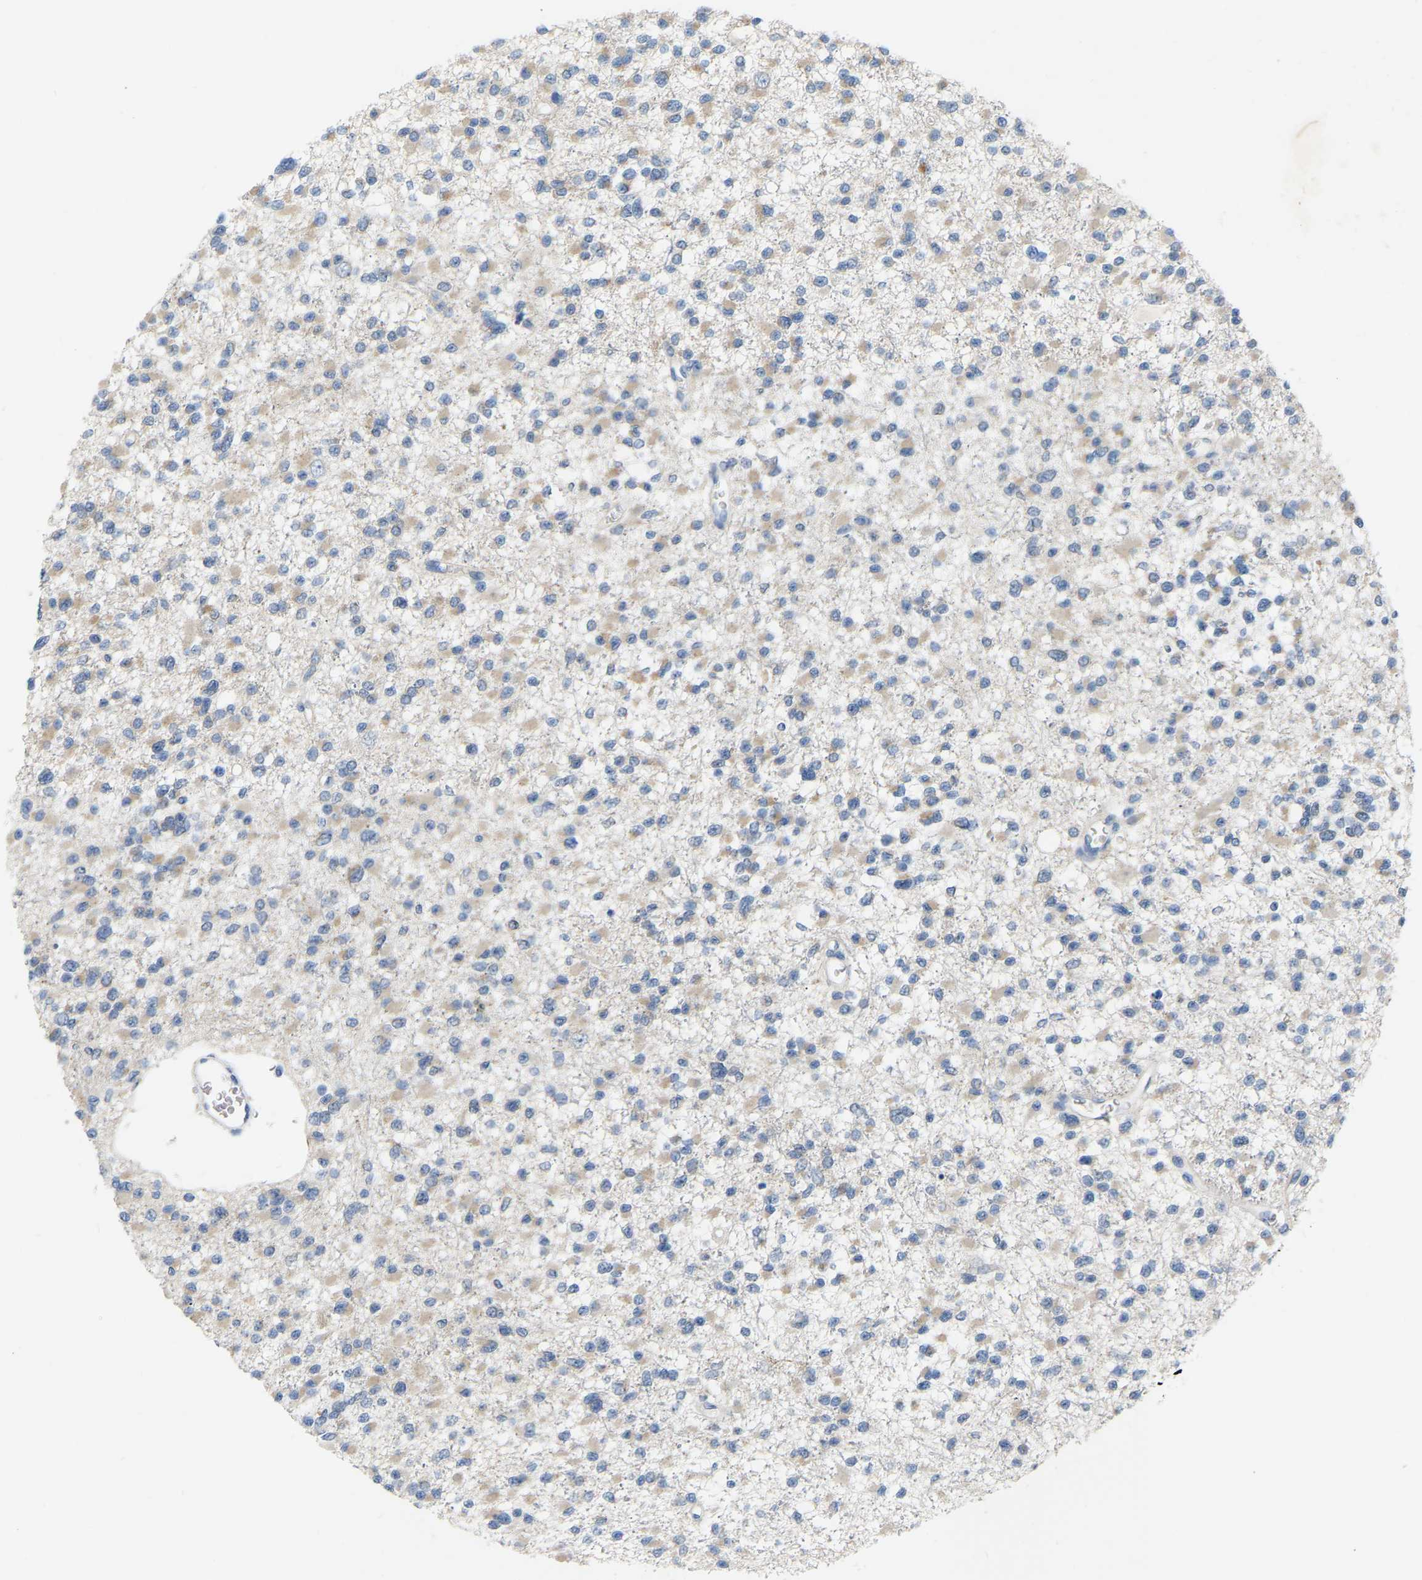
{"staining": {"intensity": "weak", "quantity": "25%-75%", "location": "cytoplasmic/membranous"}, "tissue": "glioma", "cell_type": "Tumor cells", "image_type": "cancer", "snomed": [{"axis": "morphology", "description": "Glioma, malignant, Low grade"}, {"axis": "topography", "description": "Brain"}], "caption": "Human glioma stained with a brown dye displays weak cytoplasmic/membranous positive expression in approximately 25%-75% of tumor cells.", "gene": "WIPI2", "patient": {"sex": "female", "age": 22}}